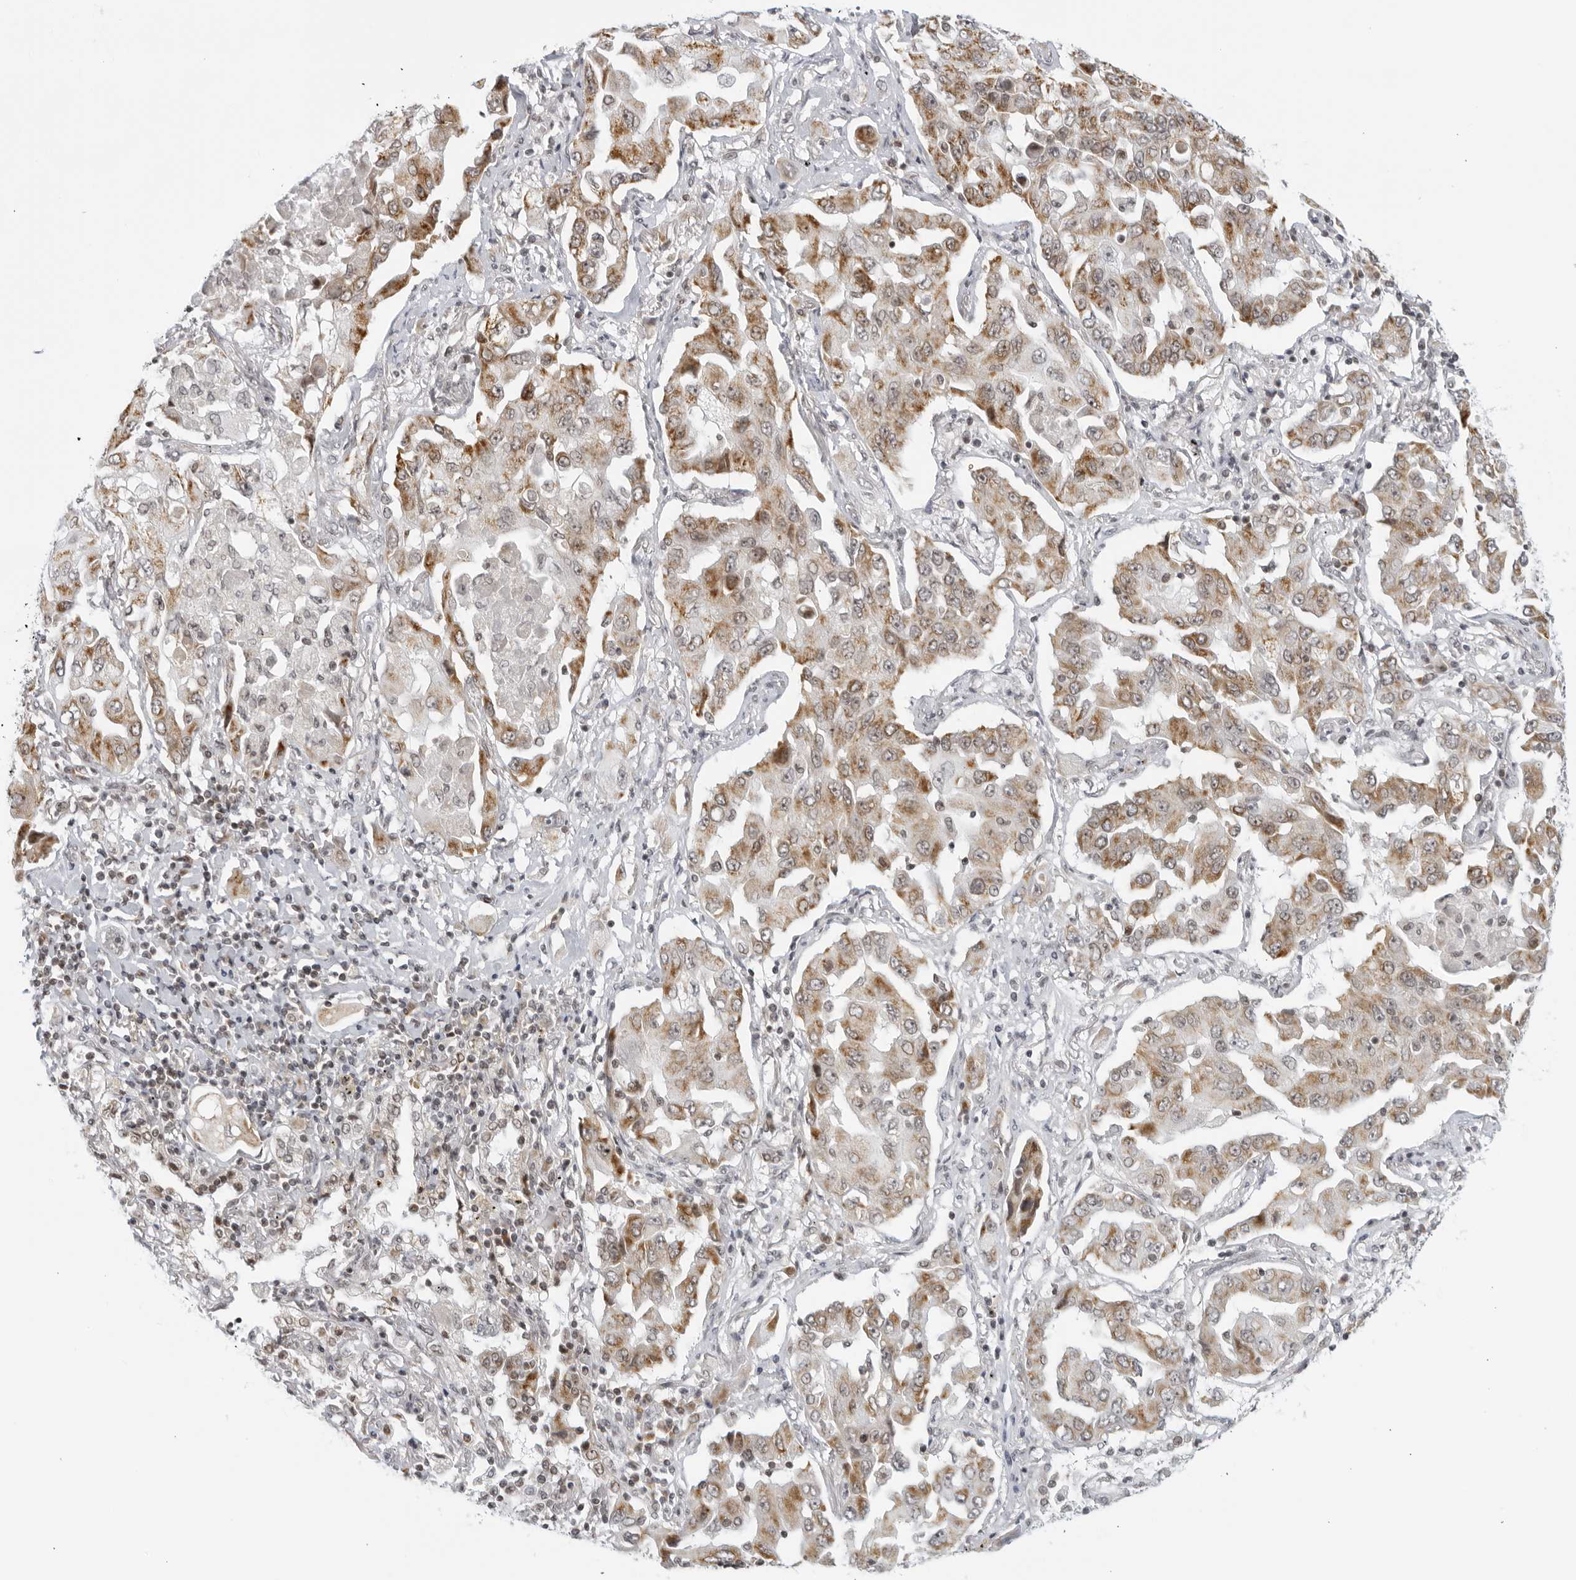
{"staining": {"intensity": "moderate", "quantity": ">75%", "location": "cytoplasmic/membranous"}, "tissue": "lung cancer", "cell_type": "Tumor cells", "image_type": "cancer", "snomed": [{"axis": "morphology", "description": "Adenocarcinoma, NOS"}, {"axis": "topography", "description": "Lung"}], "caption": "The image shows staining of lung adenocarcinoma, revealing moderate cytoplasmic/membranous protein expression (brown color) within tumor cells.", "gene": "RAB11FIP3", "patient": {"sex": "female", "age": 65}}